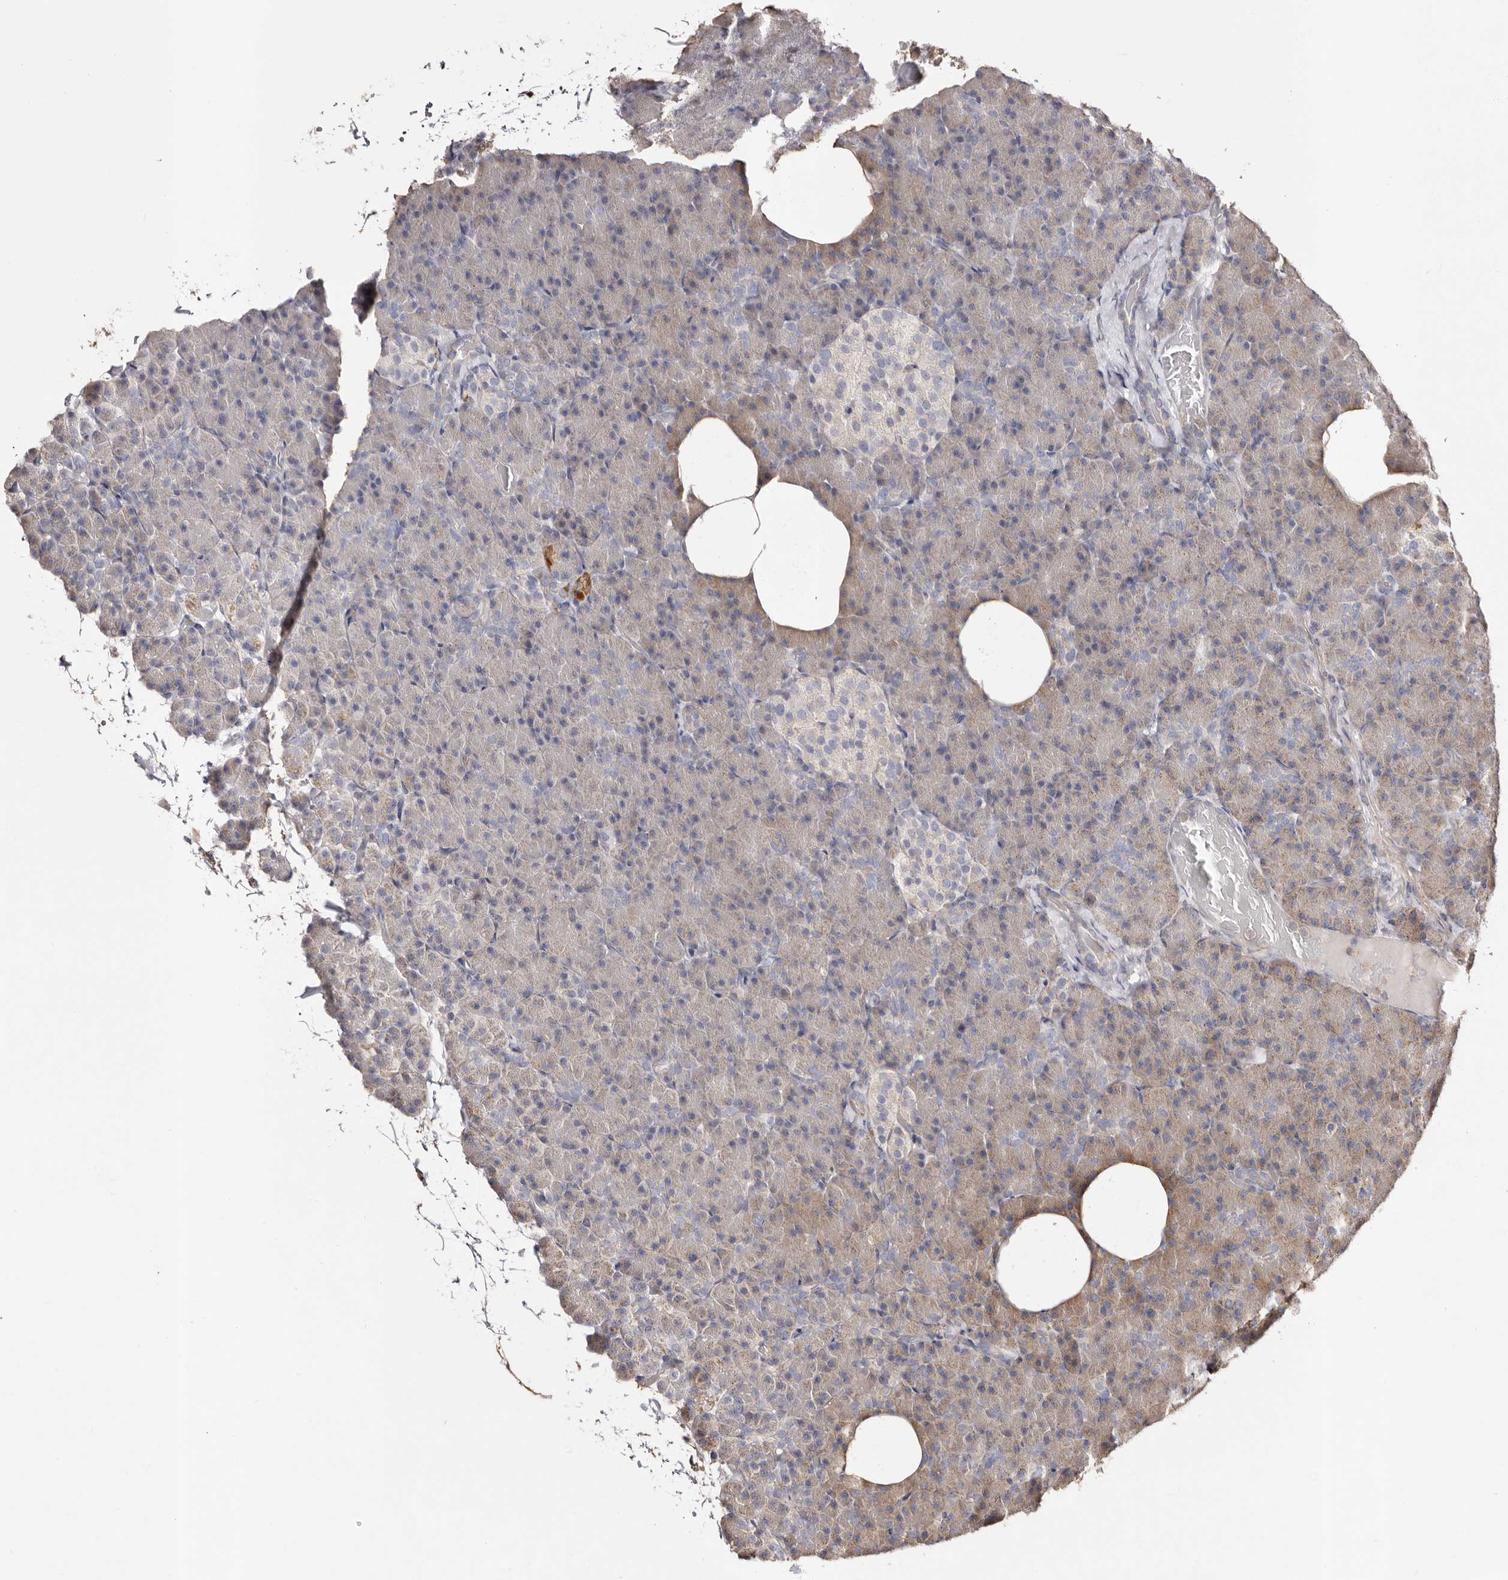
{"staining": {"intensity": "weak", "quantity": "25%-75%", "location": "cytoplasmic/membranous"}, "tissue": "pancreas", "cell_type": "Exocrine glandular cells", "image_type": "normal", "snomed": [{"axis": "morphology", "description": "Normal tissue, NOS"}, {"axis": "topography", "description": "Pancreas"}], "caption": "This histopathology image shows immunohistochemistry (IHC) staining of normal pancreas, with low weak cytoplasmic/membranous positivity in about 25%-75% of exocrine glandular cells.", "gene": "MACC1", "patient": {"sex": "female", "age": 43}}